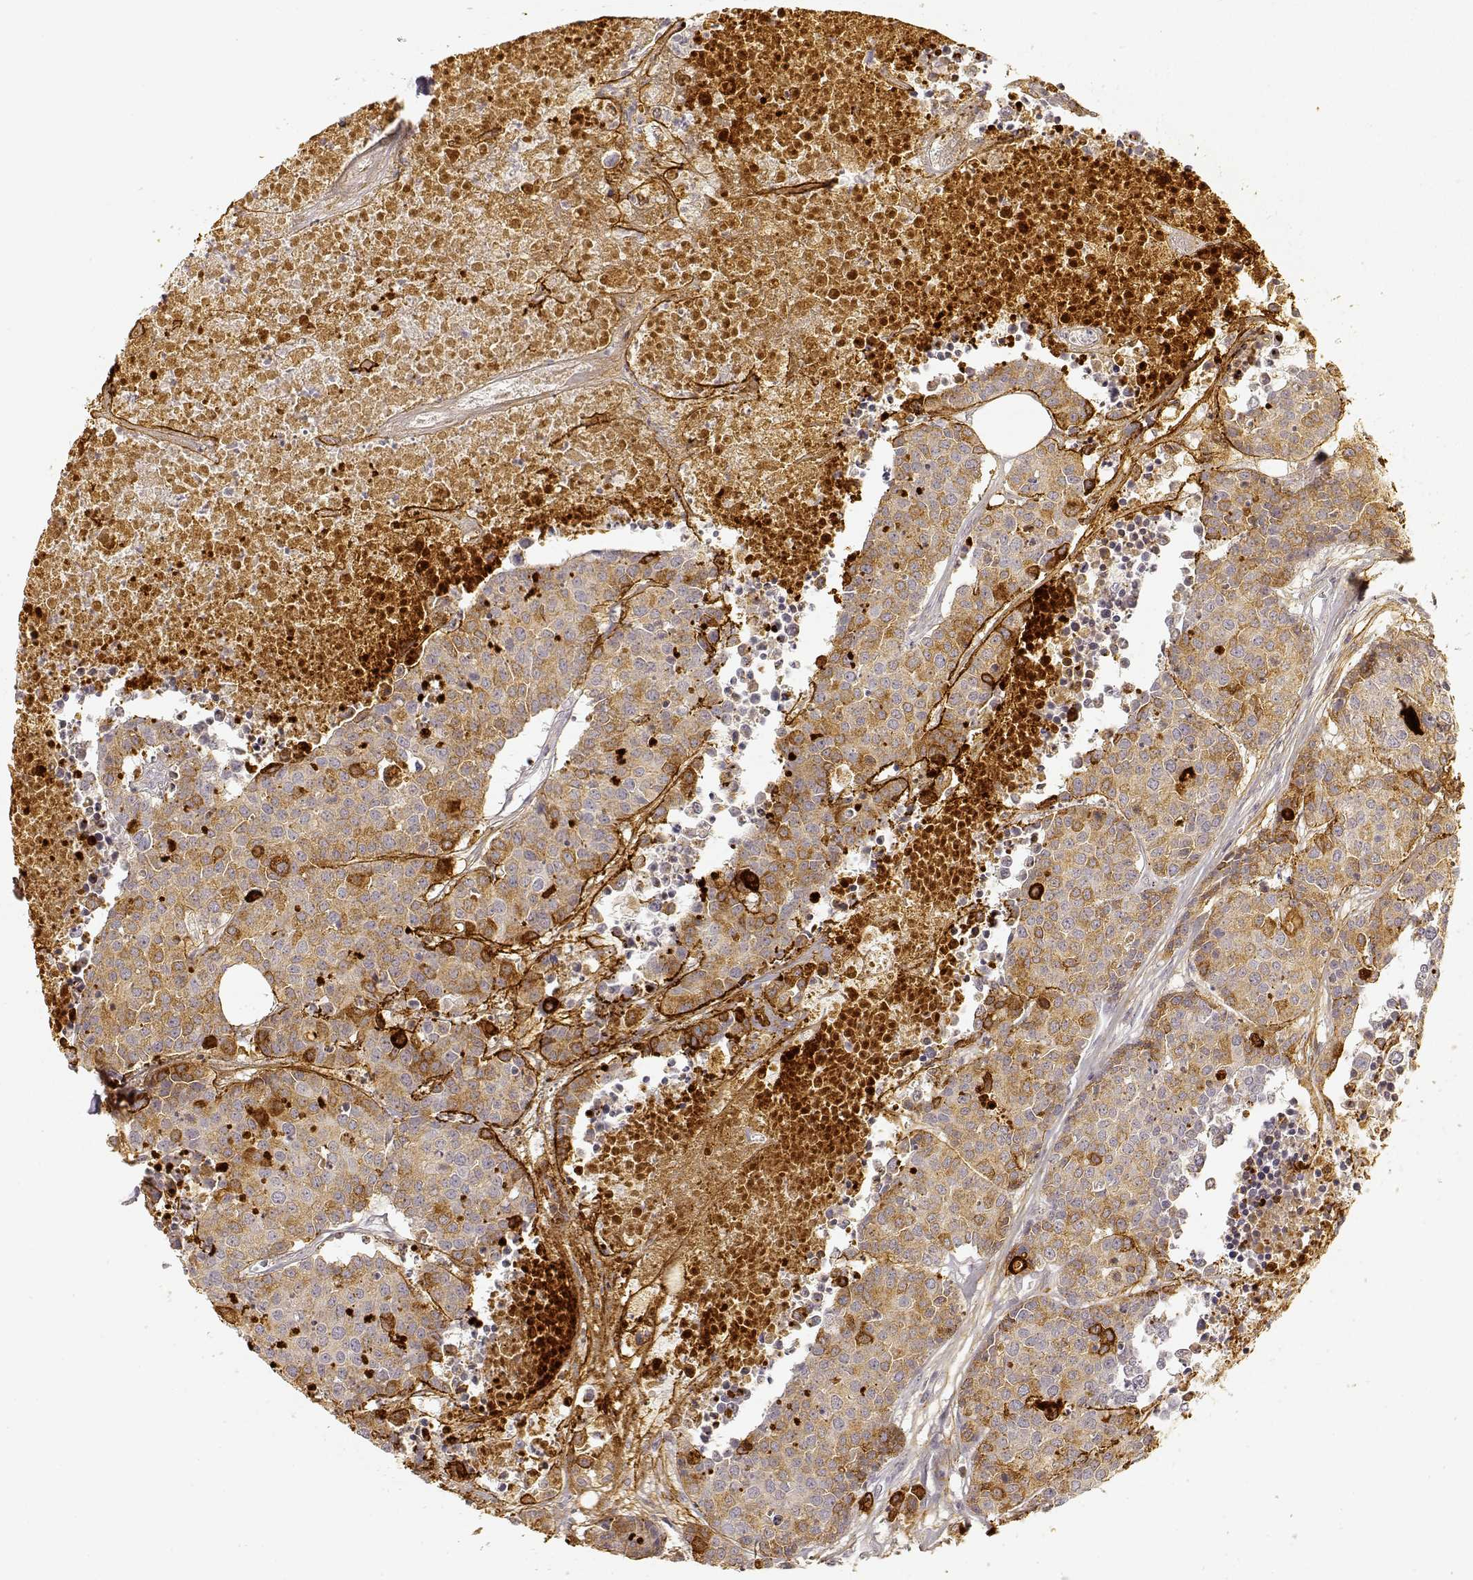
{"staining": {"intensity": "moderate", "quantity": ">75%", "location": "cytoplasmic/membranous"}, "tissue": "carcinoid", "cell_type": "Tumor cells", "image_type": "cancer", "snomed": [{"axis": "morphology", "description": "Carcinoid, malignant, NOS"}, {"axis": "topography", "description": "Colon"}], "caption": "Tumor cells display moderate cytoplasmic/membranous expression in about >75% of cells in carcinoid.", "gene": "LAMC2", "patient": {"sex": "male", "age": 81}}